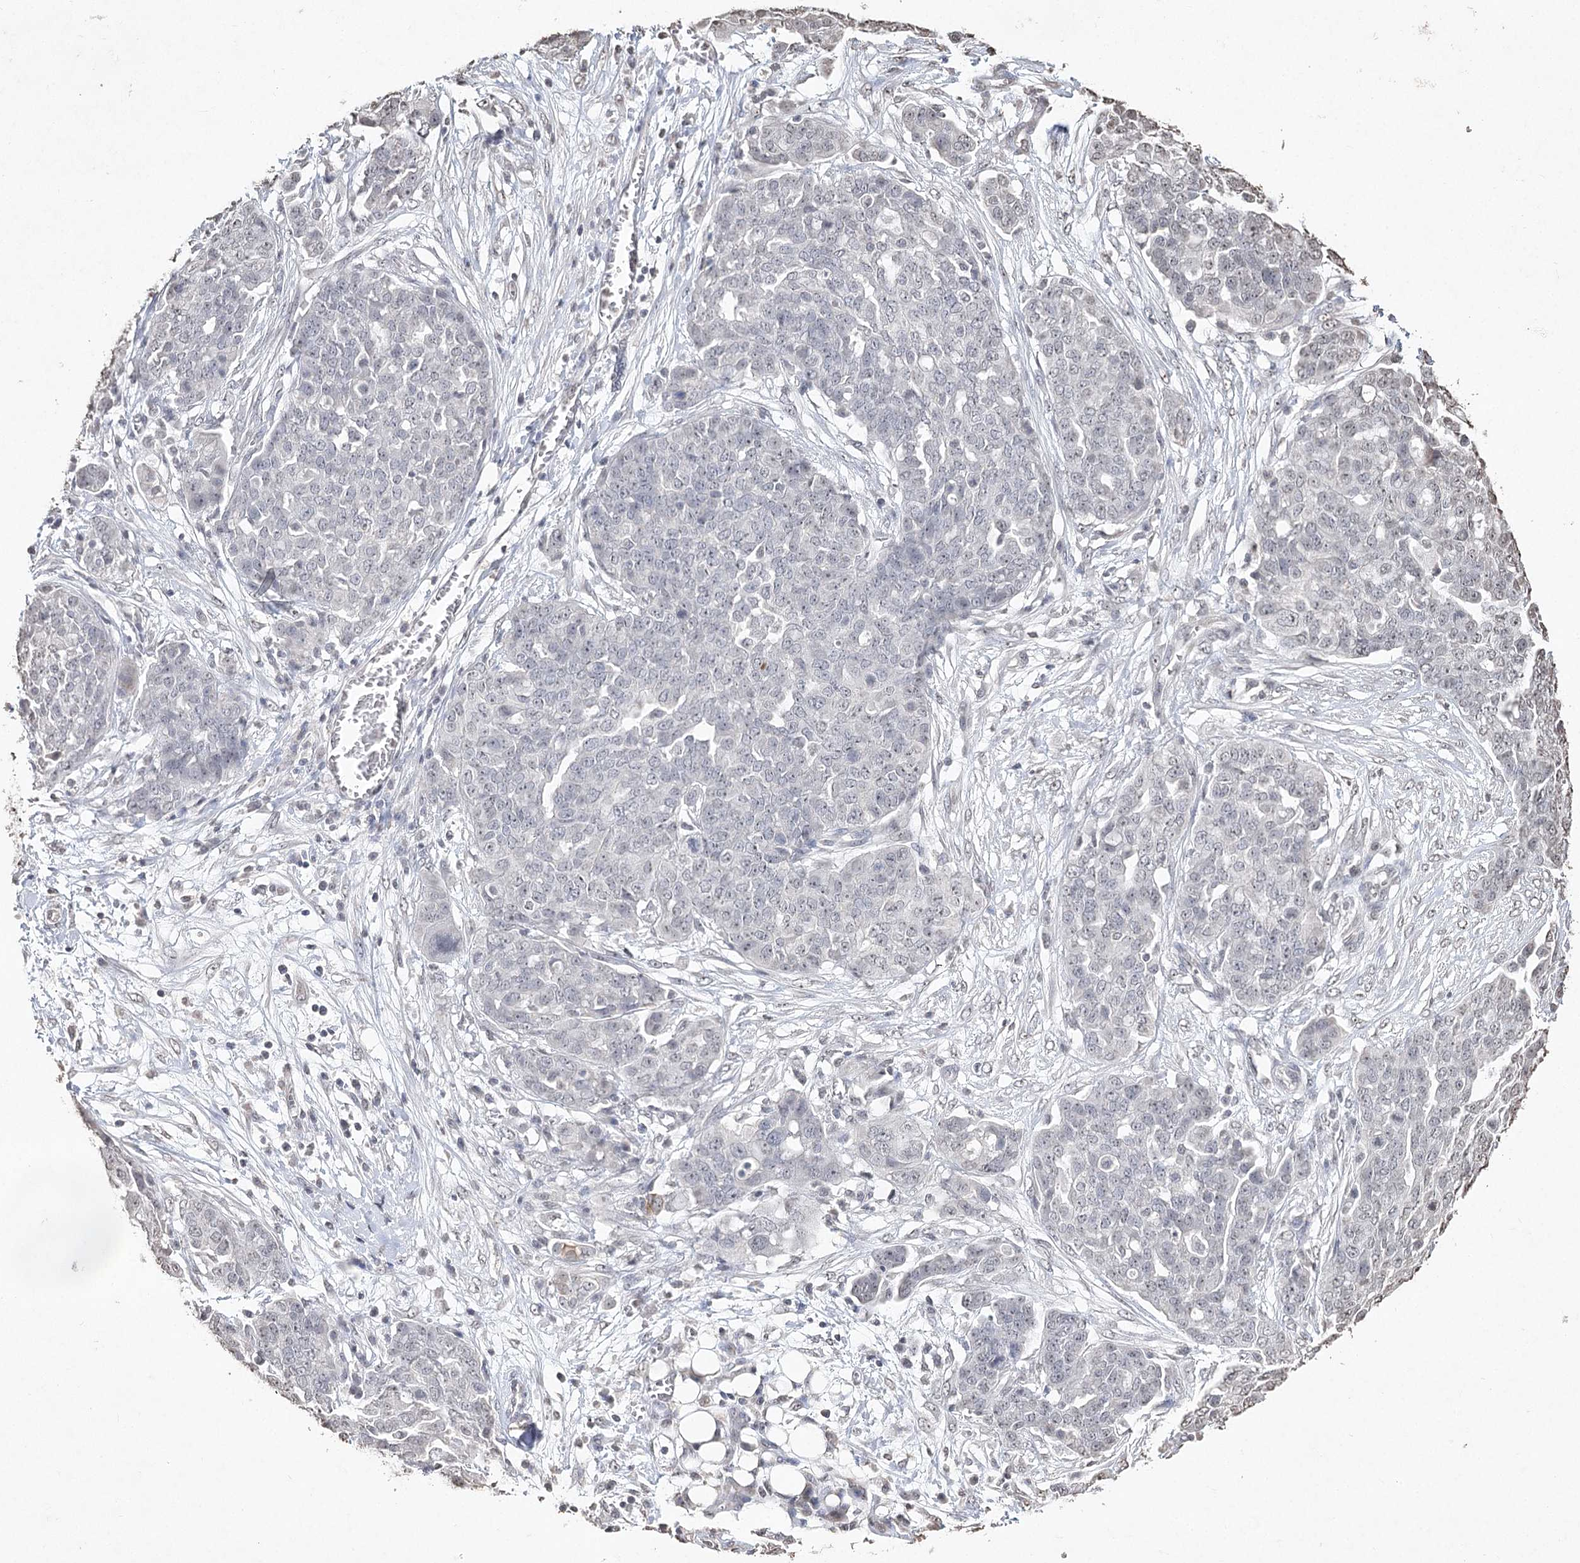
{"staining": {"intensity": "negative", "quantity": "none", "location": "none"}, "tissue": "ovarian cancer", "cell_type": "Tumor cells", "image_type": "cancer", "snomed": [{"axis": "morphology", "description": "Cystadenocarcinoma, serous, NOS"}, {"axis": "topography", "description": "Soft tissue"}, {"axis": "topography", "description": "Ovary"}], "caption": "Immunohistochemistry of ovarian cancer exhibits no positivity in tumor cells. Brightfield microscopy of IHC stained with DAB (3,3'-diaminobenzidine) (brown) and hematoxylin (blue), captured at high magnification.", "gene": "DMXL1", "patient": {"sex": "female", "age": 57}}